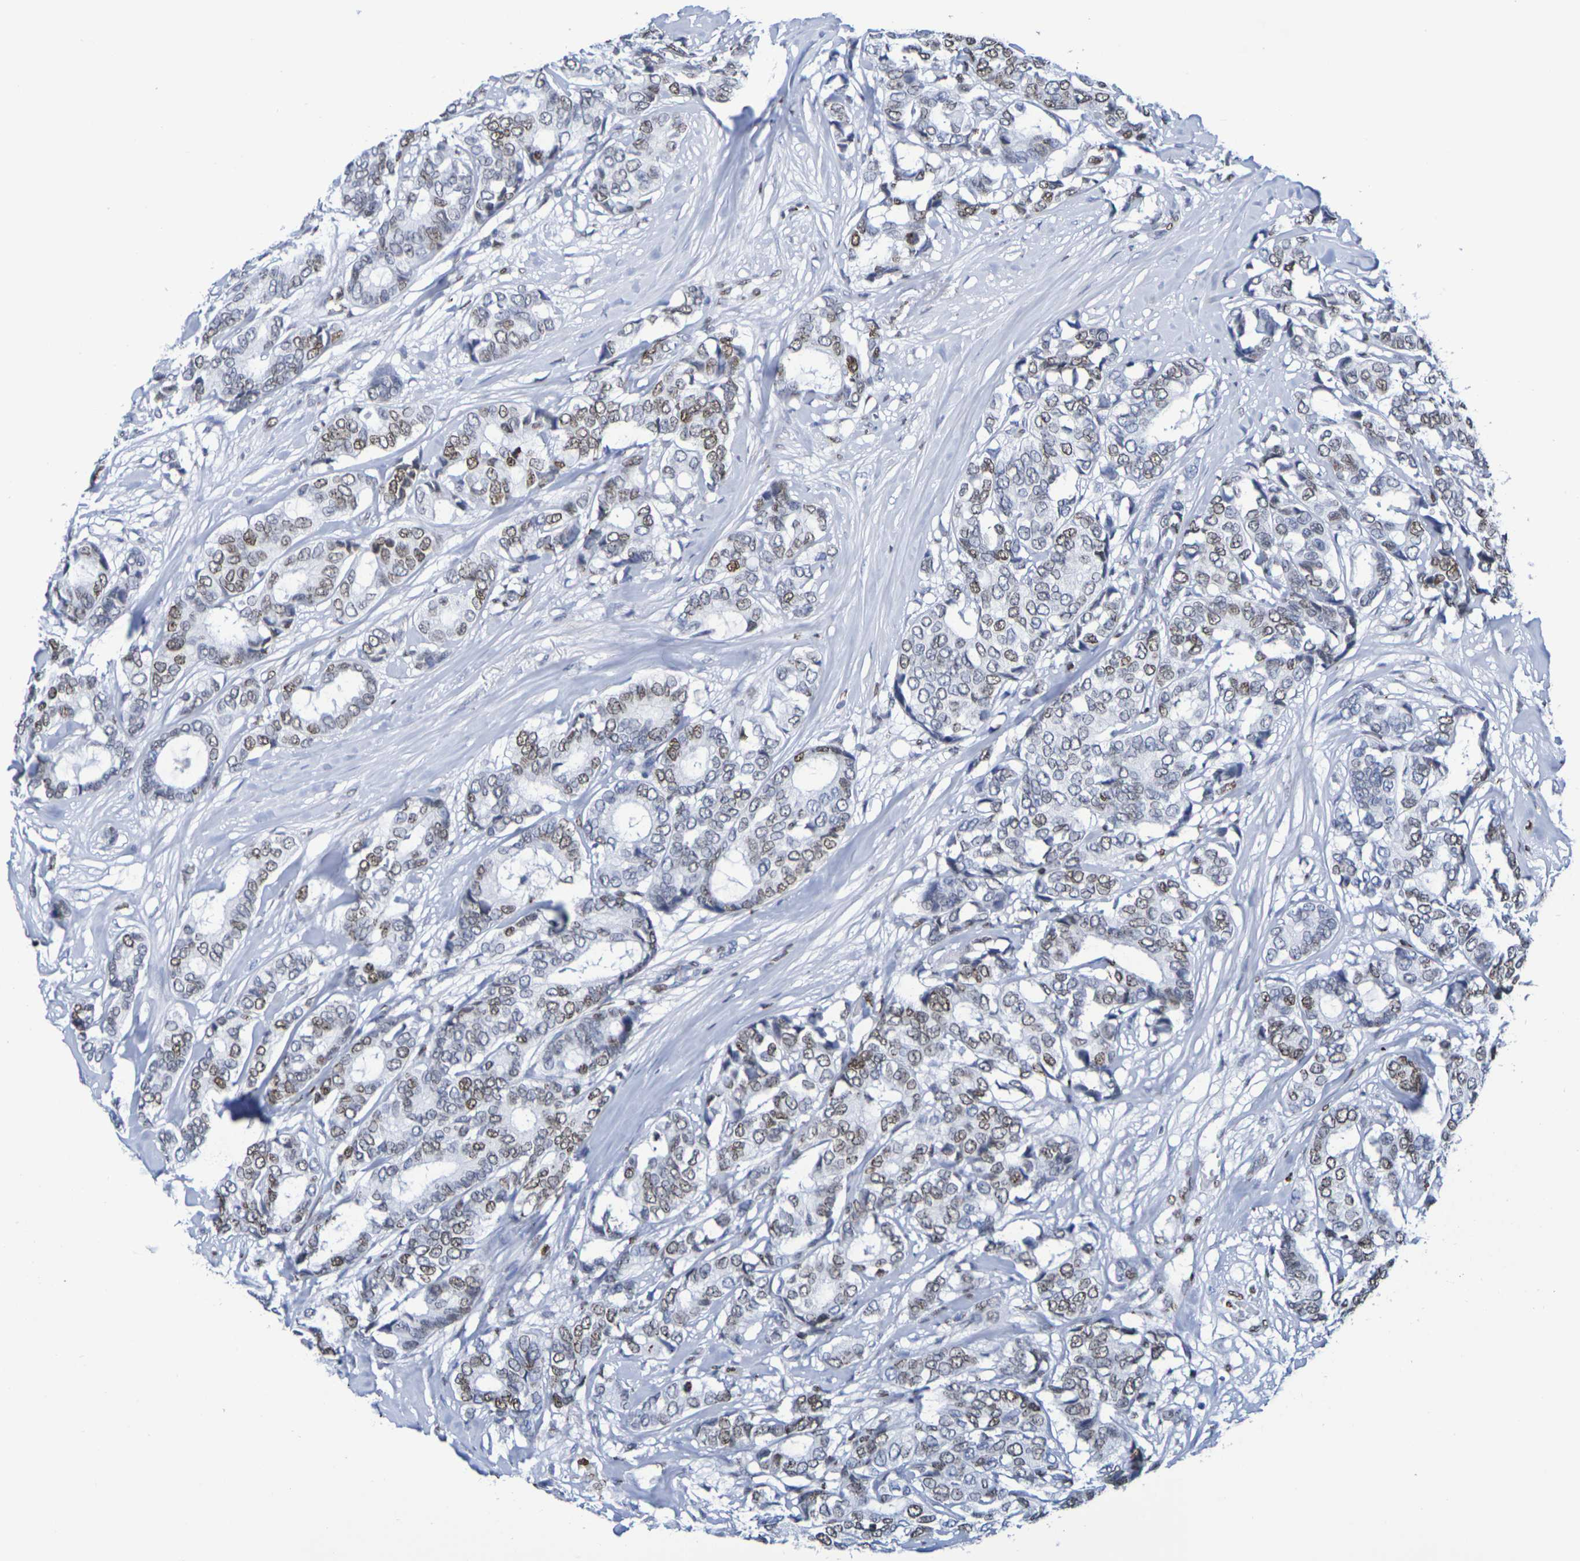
{"staining": {"intensity": "weak", "quantity": ">75%", "location": "nuclear"}, "tissue": "breast cancer", "cell_type": "Tumor cells", "image_type": "cancer", "snomed": [{"axis": "morphology", "description": "Duct carcinoma"}, {"axis": "topography", "description": "Breast"}], "caption": "This micrograph reveals immunohistochemistry staining of breast cancer, with low weak nuclear positivity in about >75% of tumor cells.", "gene": "H1-5", "patient": {"sex": "female", "age": 87}}